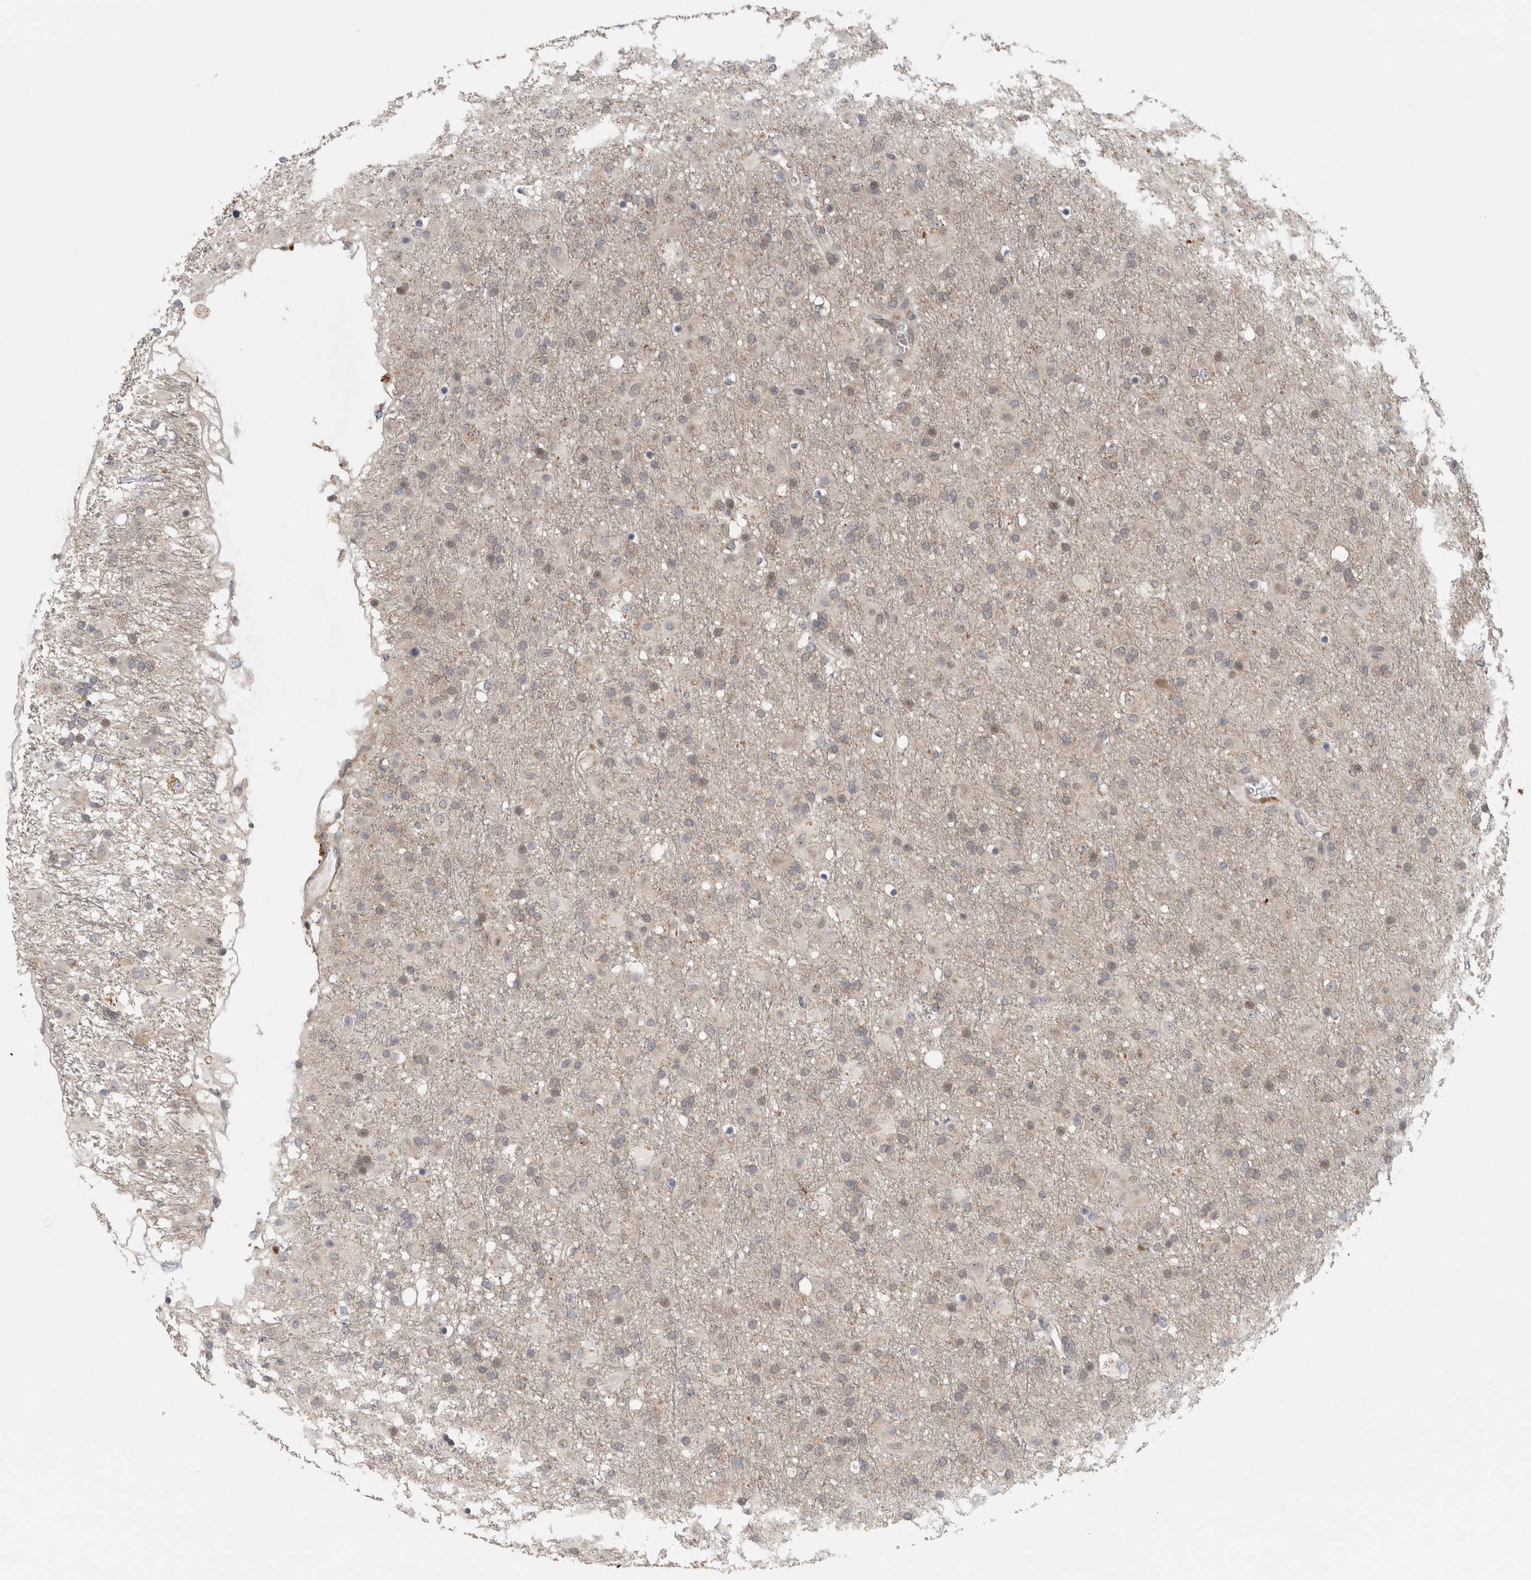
{"staining": {"intensity": "negative", "quantity": "none", "location": "none"}, "tissue": "glioma", "cell_type": "Tumor cells", "image_type": "cancer", "snomed": [{"axis": "morphology", "description": "Glioma, malignant, Low grade"}, {"axis": "topography", "description": "Brain"}], "caption": "This is an immunohistochemistry micrograph of human glioma. There is no expression in tumor cells.", "gene": "KDM8", "patient": {"sex": "male", "age": 65}}